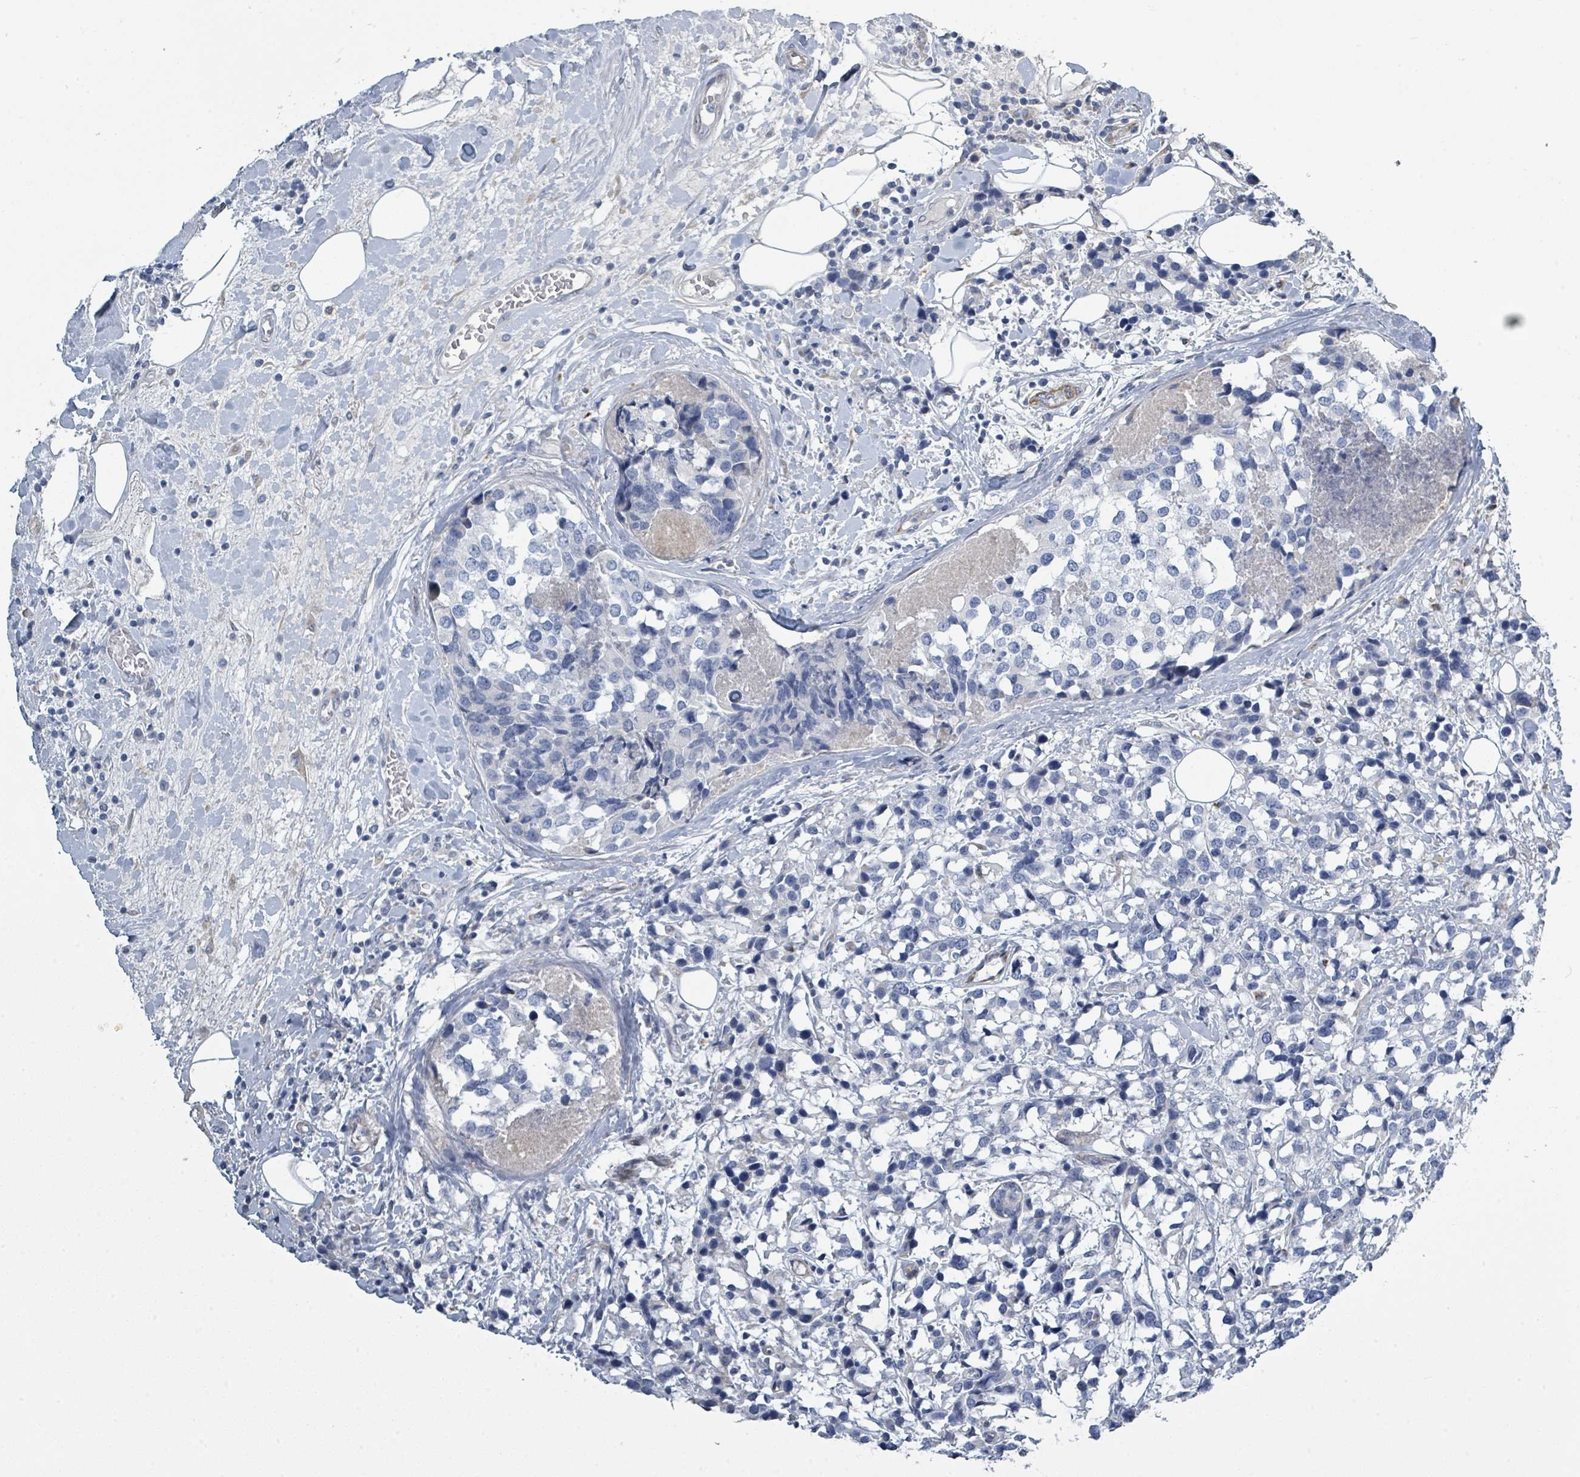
{"staining": {"intensity": "negative", "quantity": "none", "location": "none"}, "tissue": "breast cancer", "cell_type": "Tumor cells", "image_type": "cancer", "snomed": [{"axis": "morphology", "description": "Lobular carcinoma"}, {"axis": "topography", "description": "Breast"}], "caption": "Tumor cells are negative for protein expression in human breast cancer. (DAB immunohistochemistry, high magnification).", "gene": "RAB33B", "patient": {"sex": "female", "age": 59}}